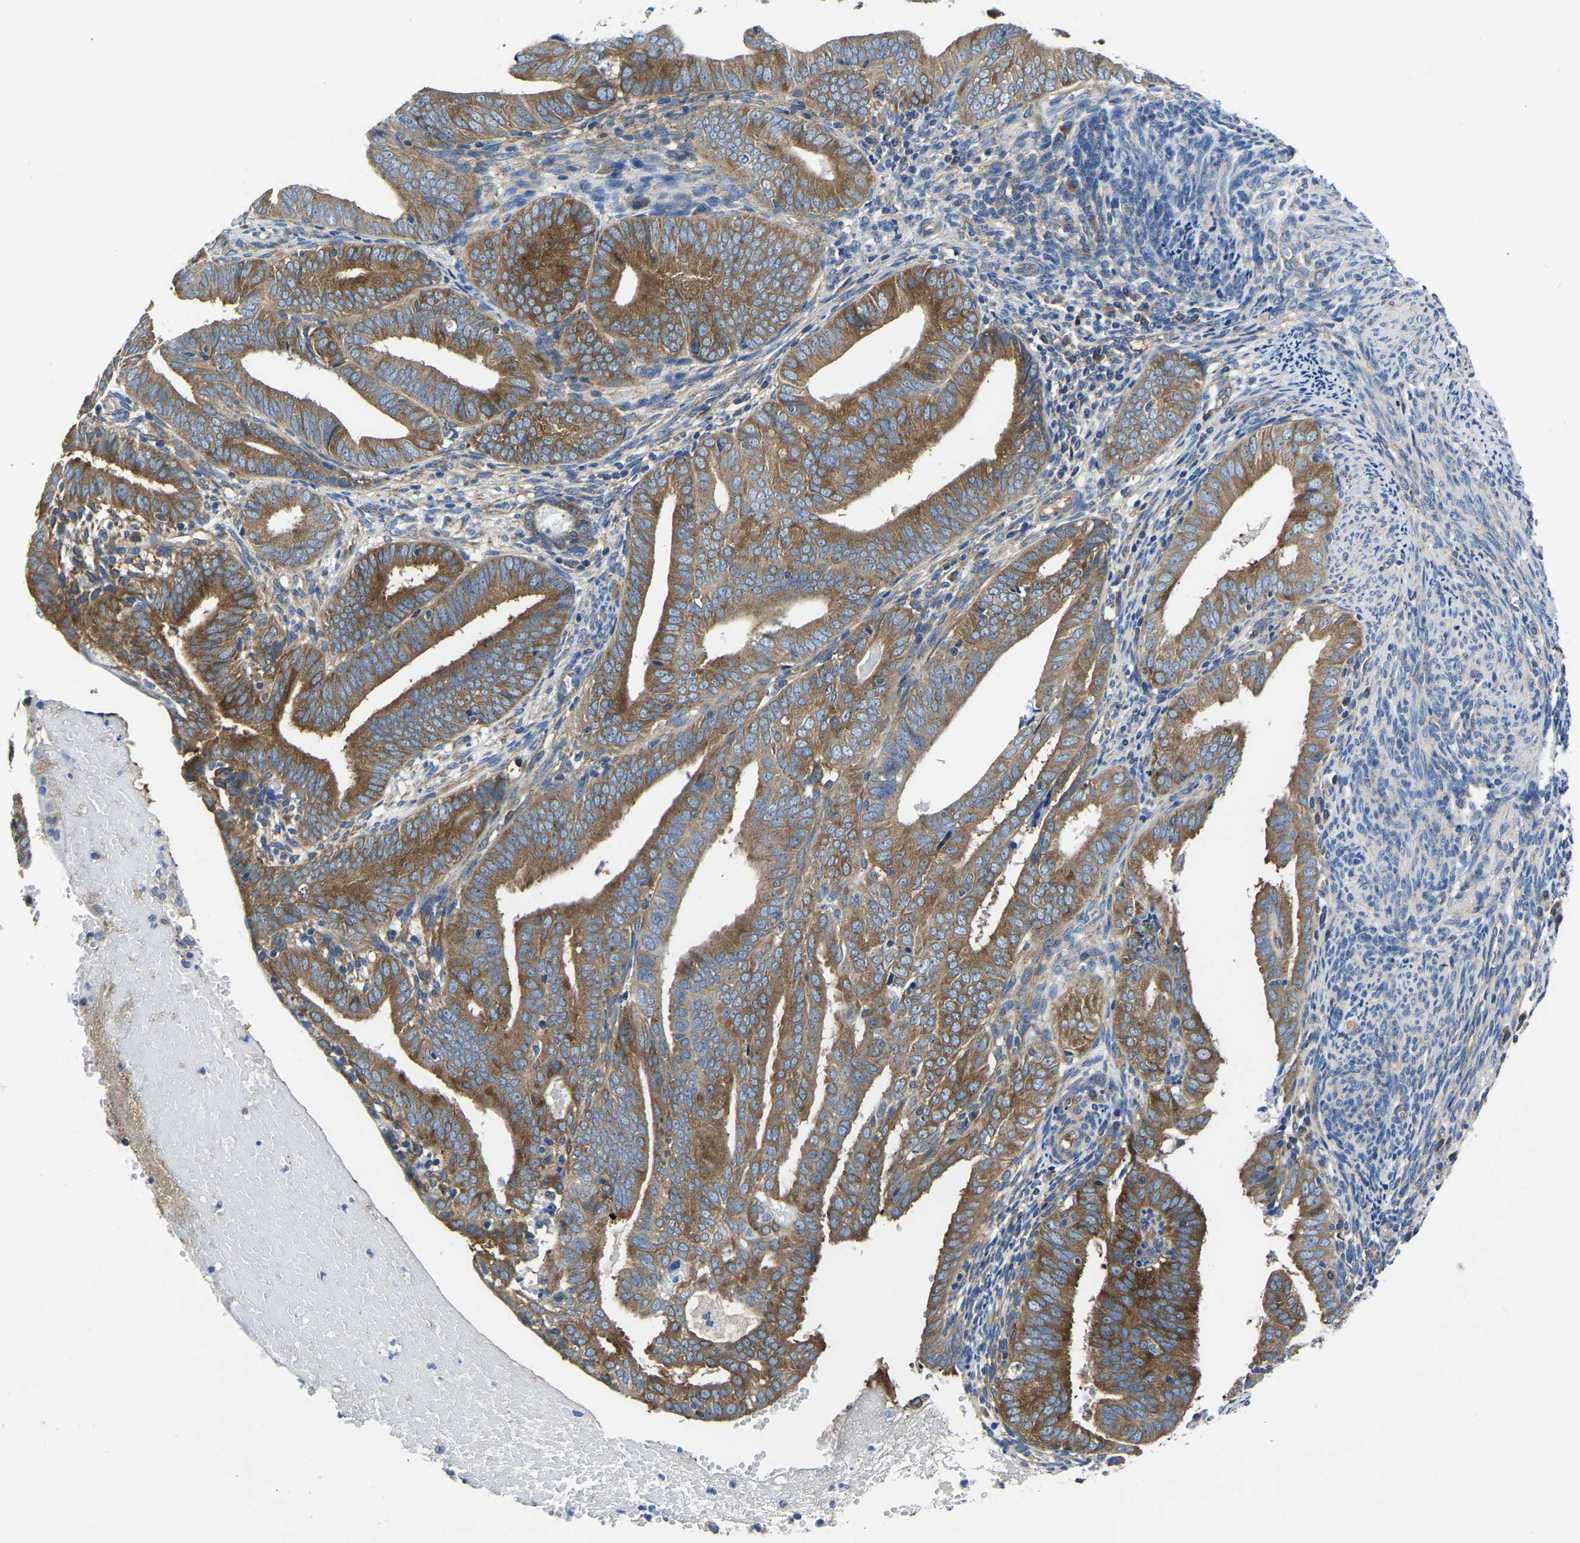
{"staining": {"intensity": "moderate", "quantity": ">75%", "location": "cytoplasmic/membranous"}, "tissue": "endometrial cancer", "cell_type": "Tumor cells", "image_type": "cancer", "snomed": [{"axis": "morphology", "description": "Adenocarcinoma, NOS"}, {"axis": "topography", "description": "Endometrium"}], "caption": "A photomicrograph of human endometrial adenocarcinoma stained for a protein reveals moderate cytoplasmic/membranous brown staining in tumor cells.", "gene": "TFG", "patient": {"sex": "female", "age": 58}}